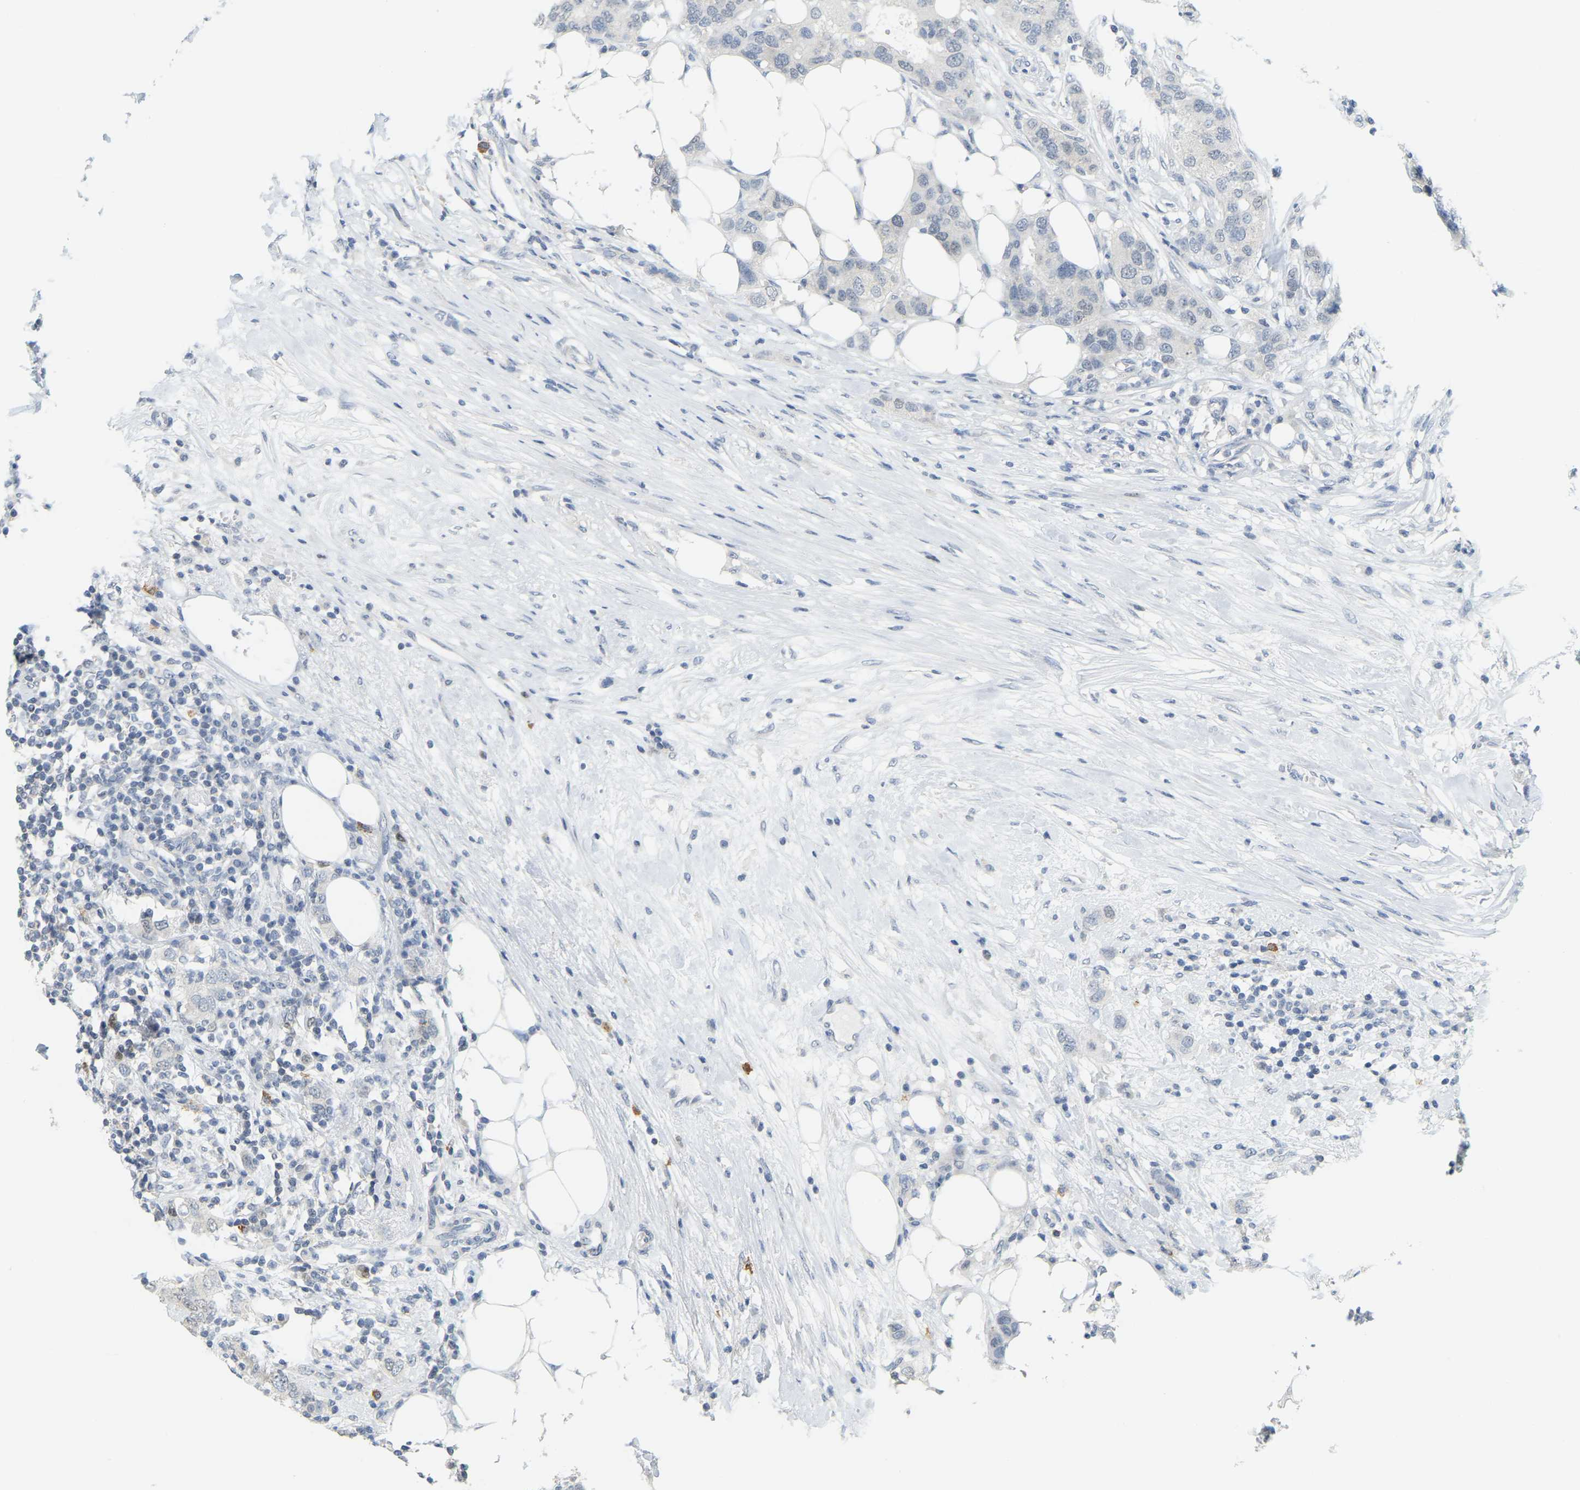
{"staining": {"intensity": "weak", "quantity": "<25%", "location": "nuclear"}, "tissue": "breast cancer", "cell_type": "Tumor cells", "image_type": "cancer", "snomed": [{"axis": "morphology", "description": "Duct carcinoma"}, {"axis": "topography", "description": "Breast"}], "caption": "This is an immunohistochemistry (IHC) photomicrograph of breast cancer (intraductal carcinoma). There is no positivity in tumor cells.", "gene": "BRF2", "patient": {"sex": "female", "age": 50}}